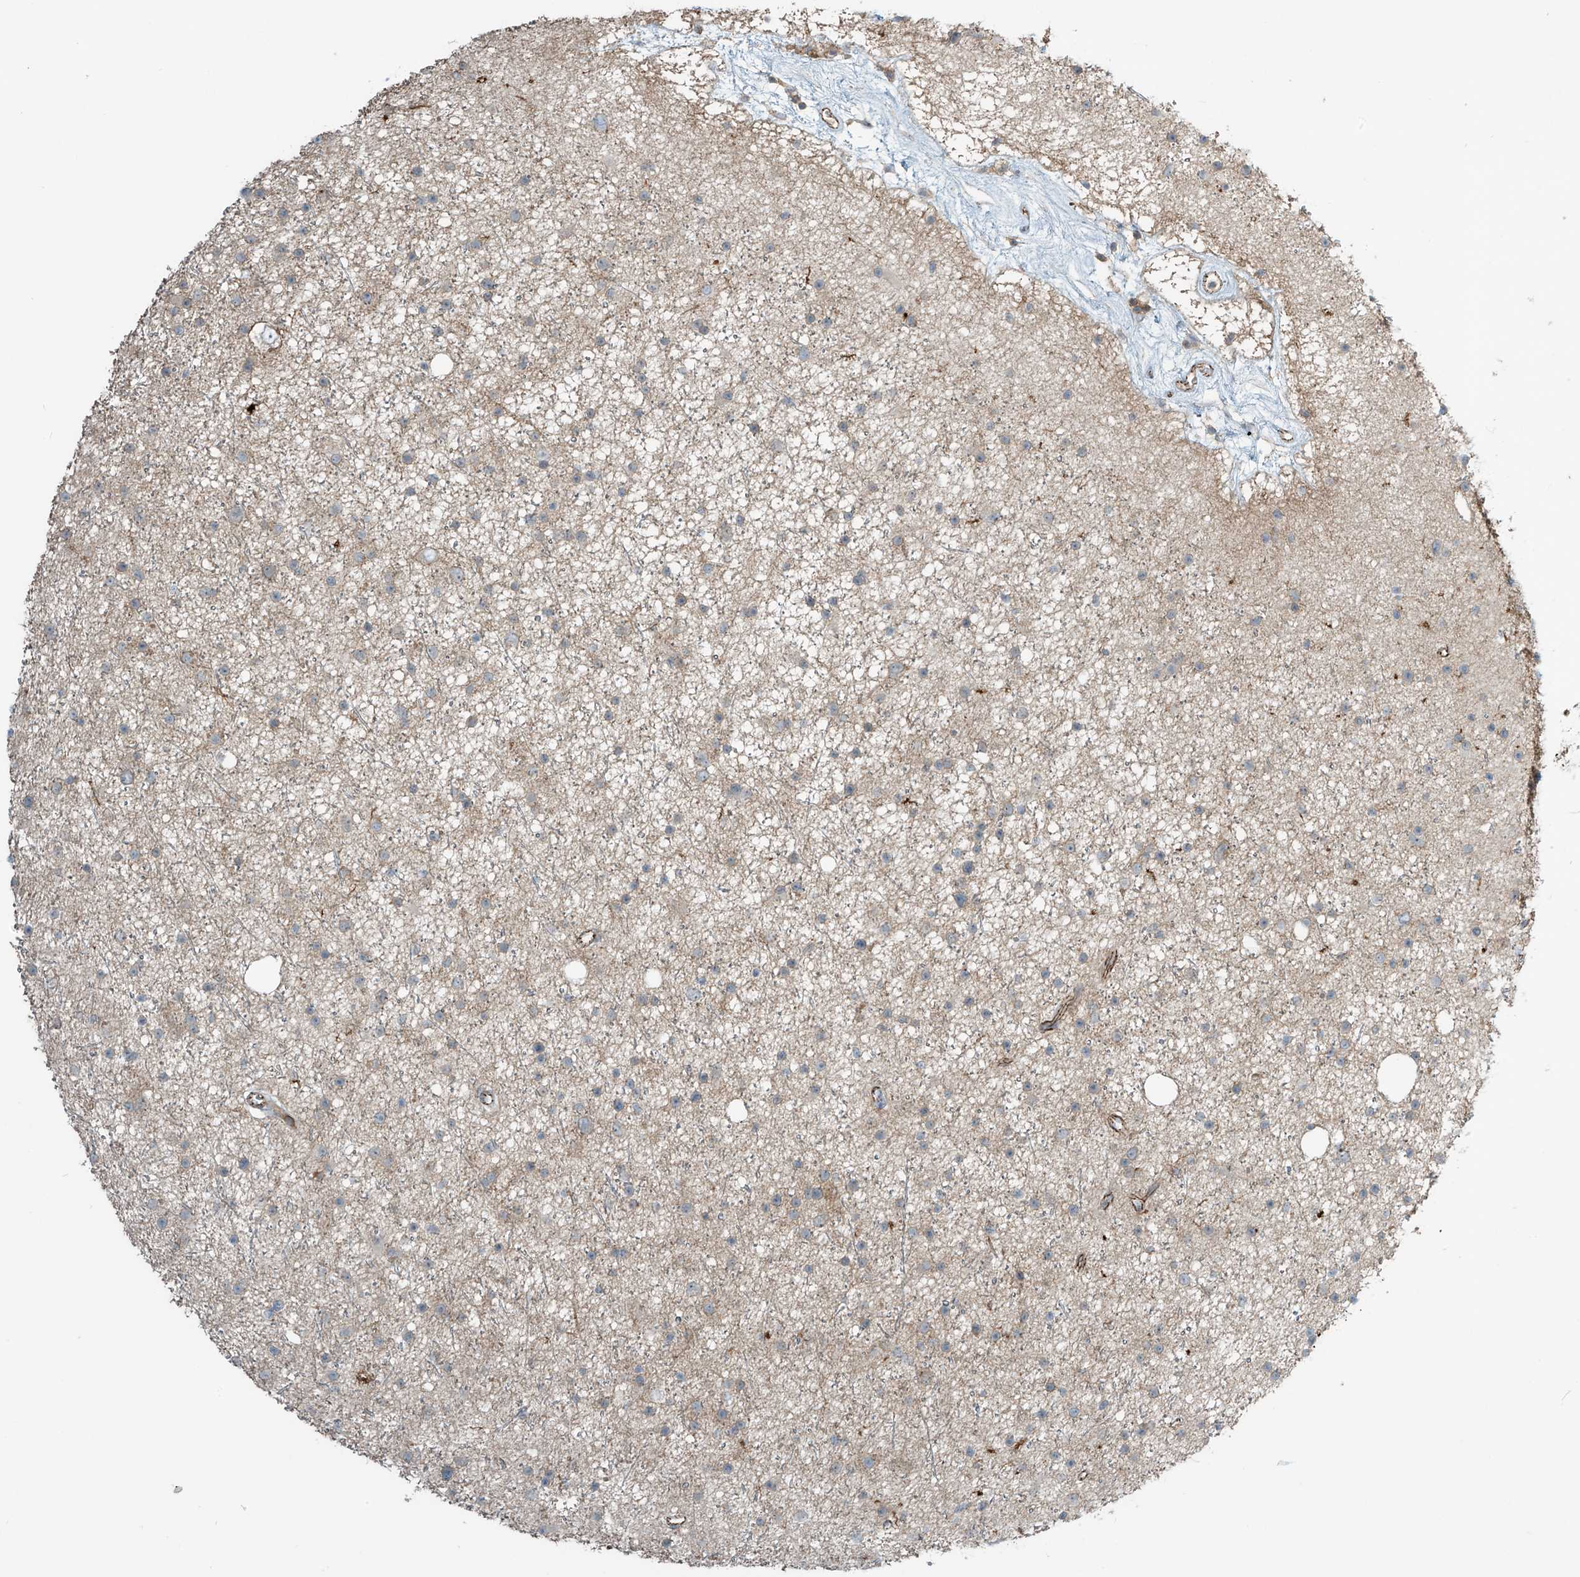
{"staining": {"intensity": "negative", "quantity": "none", "location": "none"}, "tissue": "glioma", "cell_type": "Tumor cells", "image_type": "cancer", "snomed": [{"axis": "morphology", "description": "Glioma, malignant, Low grade"}, {"axis": "topography", "description": "Cerebral cortex"}], "caption": "IHC histopathology image of neoplastic tissue: glioma stained with DAB (3,3'-diaminobenzidine) demonstrates no significant protein positivity in tumor cells.", "gene": "SLC9A2", "patient": {"sex": "female", "age": 39}}